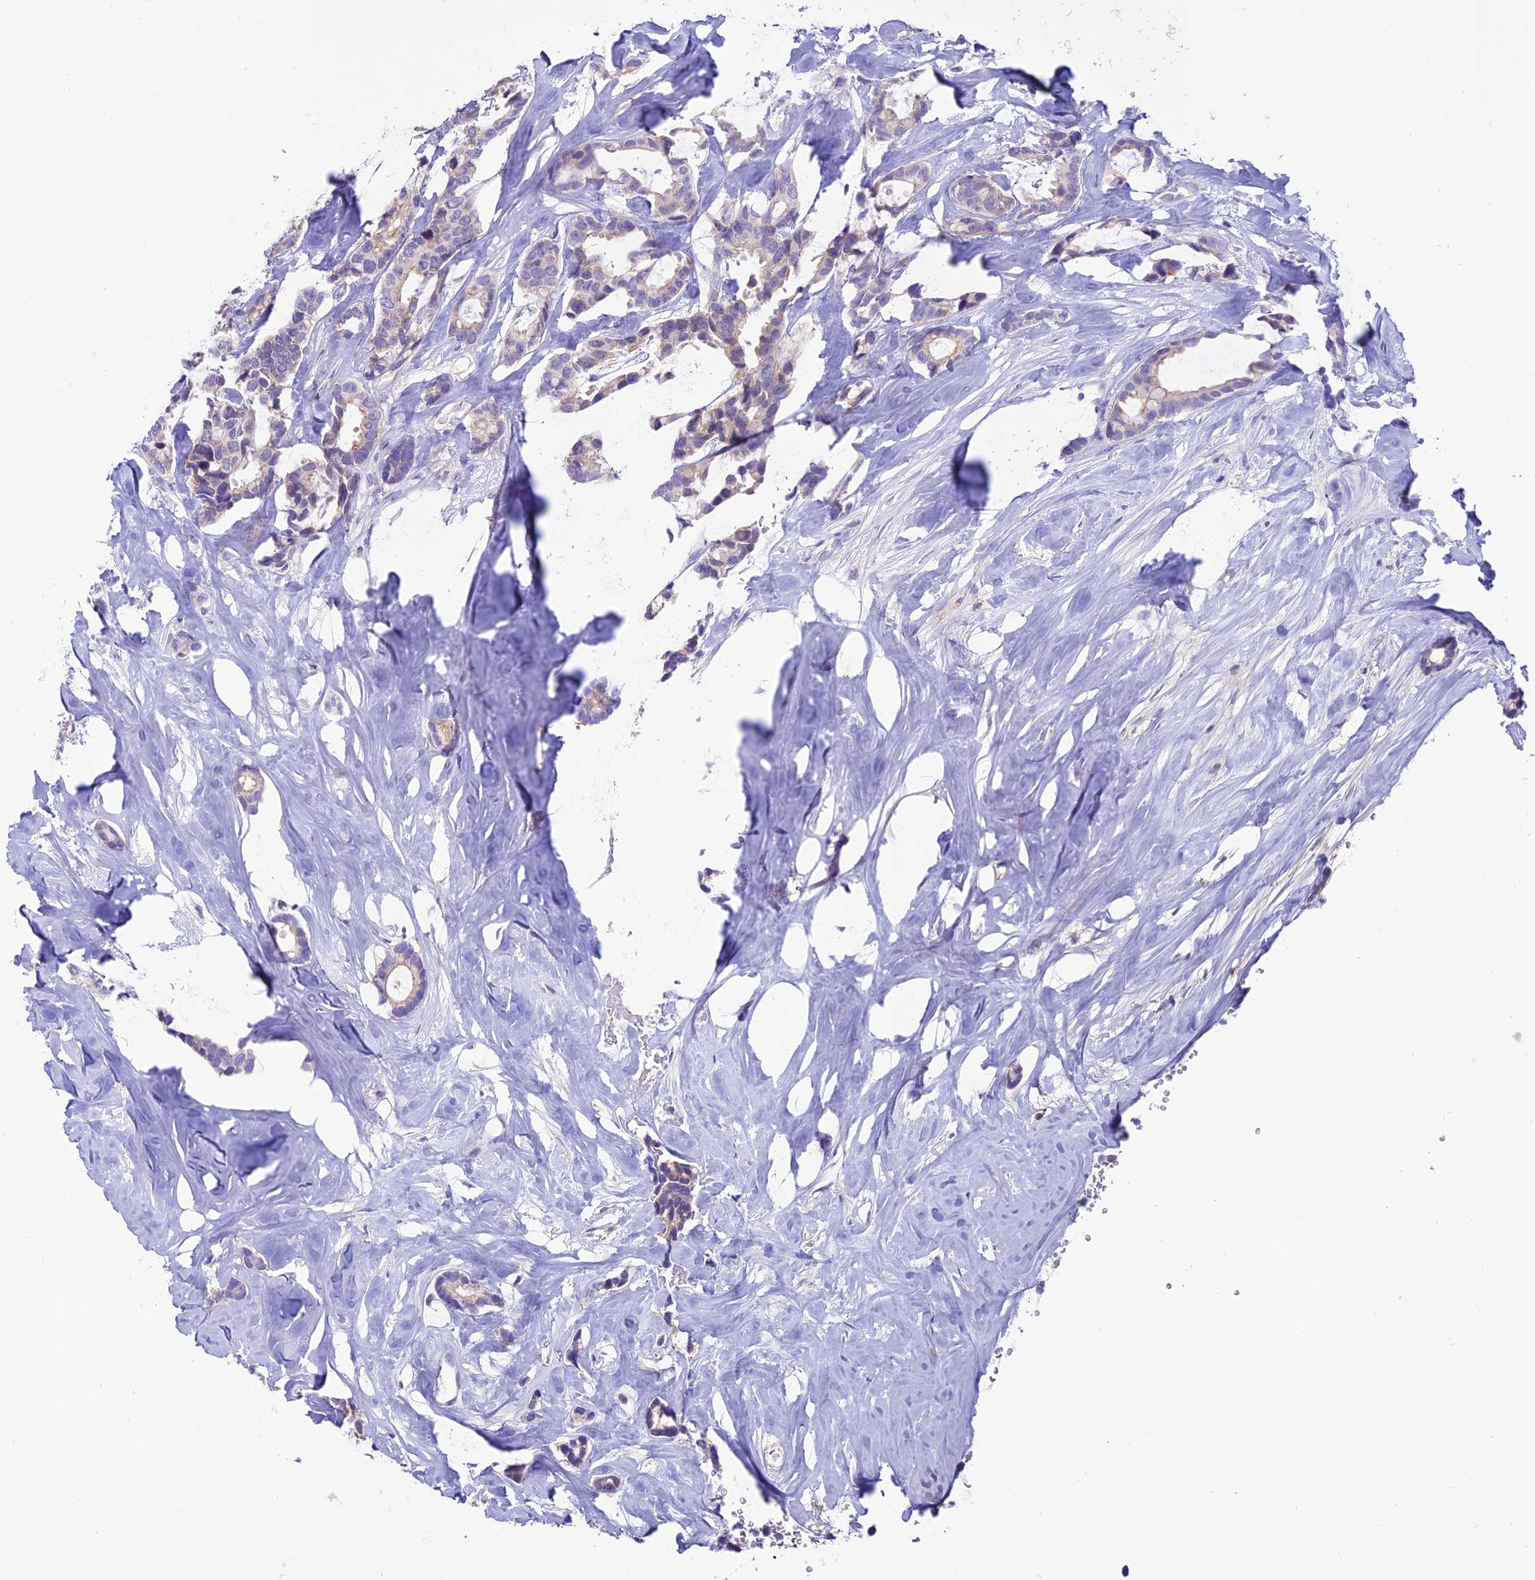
{"staining": {"intensity": "weak", "quantity": "25%-75%", "location": "cytoplasmic/membranous"}, "tissue": "breast cancer", "cell_type": "Tumor cells", "image_type": "cancer", "snomed": [{"axis": "morphology", "description": "Duct carcinoma"}, {"axis": "topography", "description": "Breast"}], "caption": "Immunohistochemistry micrograph of breast infiltrating ductal carcinoma stained for a protein (brown), which reveals low levels of weak cytoplasmic/membranous staining in approximately 25%-75% of tumor cells.", "gene": "SLC10A1", "patient": {"sex": "female", "age": 87}}